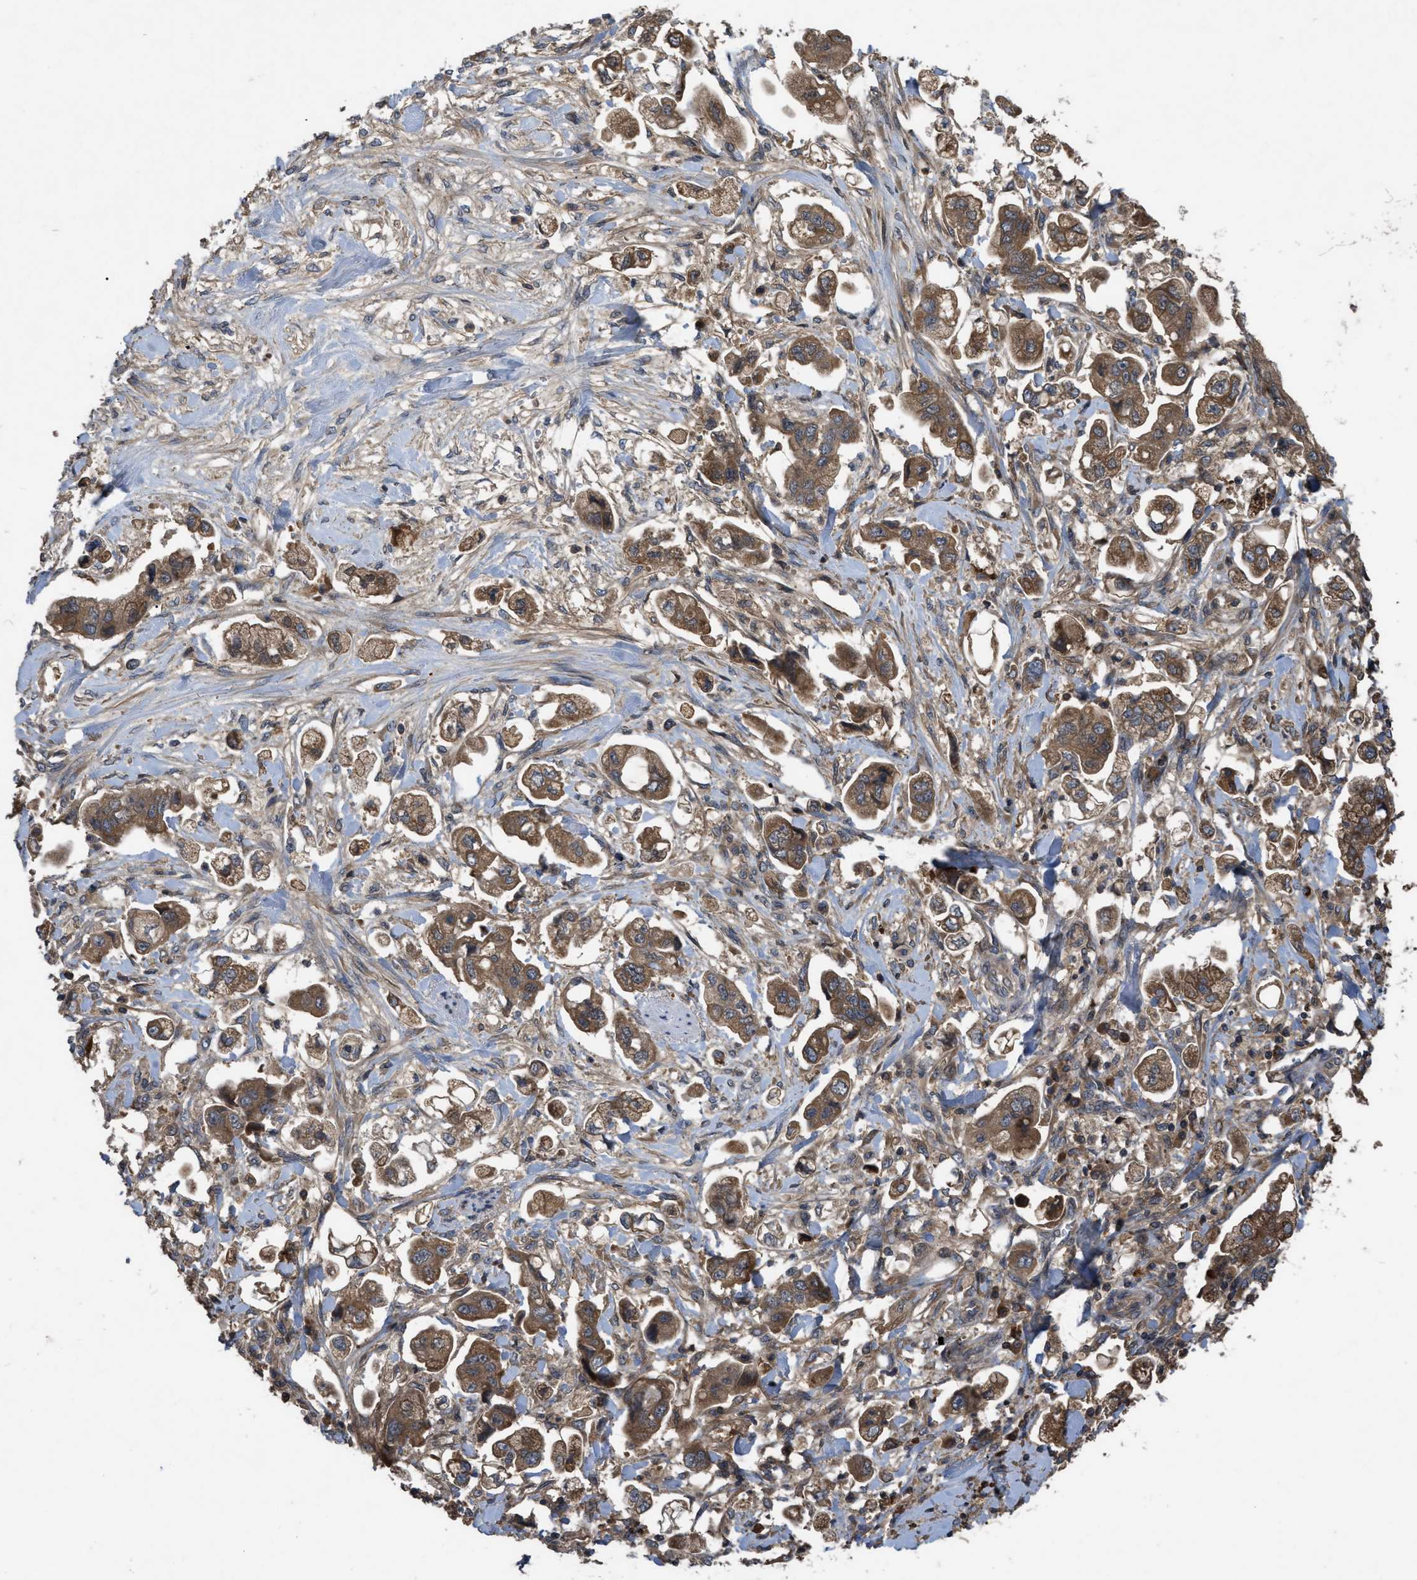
{"staining": {"intensity": "moderate", "quantity": ">75%", "location": "cytoplasmic/membranous"}, "tissue": "stomach cancer", "cell_type": "Tumor cells", "image_type": "cancer", "snomed": [{"axis": "morphology", "description": "Adenocarcinoma, NOS"}, {"axis": "topography", "description": "Stomach"}], "caption": "The immunohistochemical stain highlights moderate cytoplasmic/membranous positivity in tumor cells of stomach cancer tissue.", "gene": "RAB2A", "patient": {"sex": "male", "age": 62}}